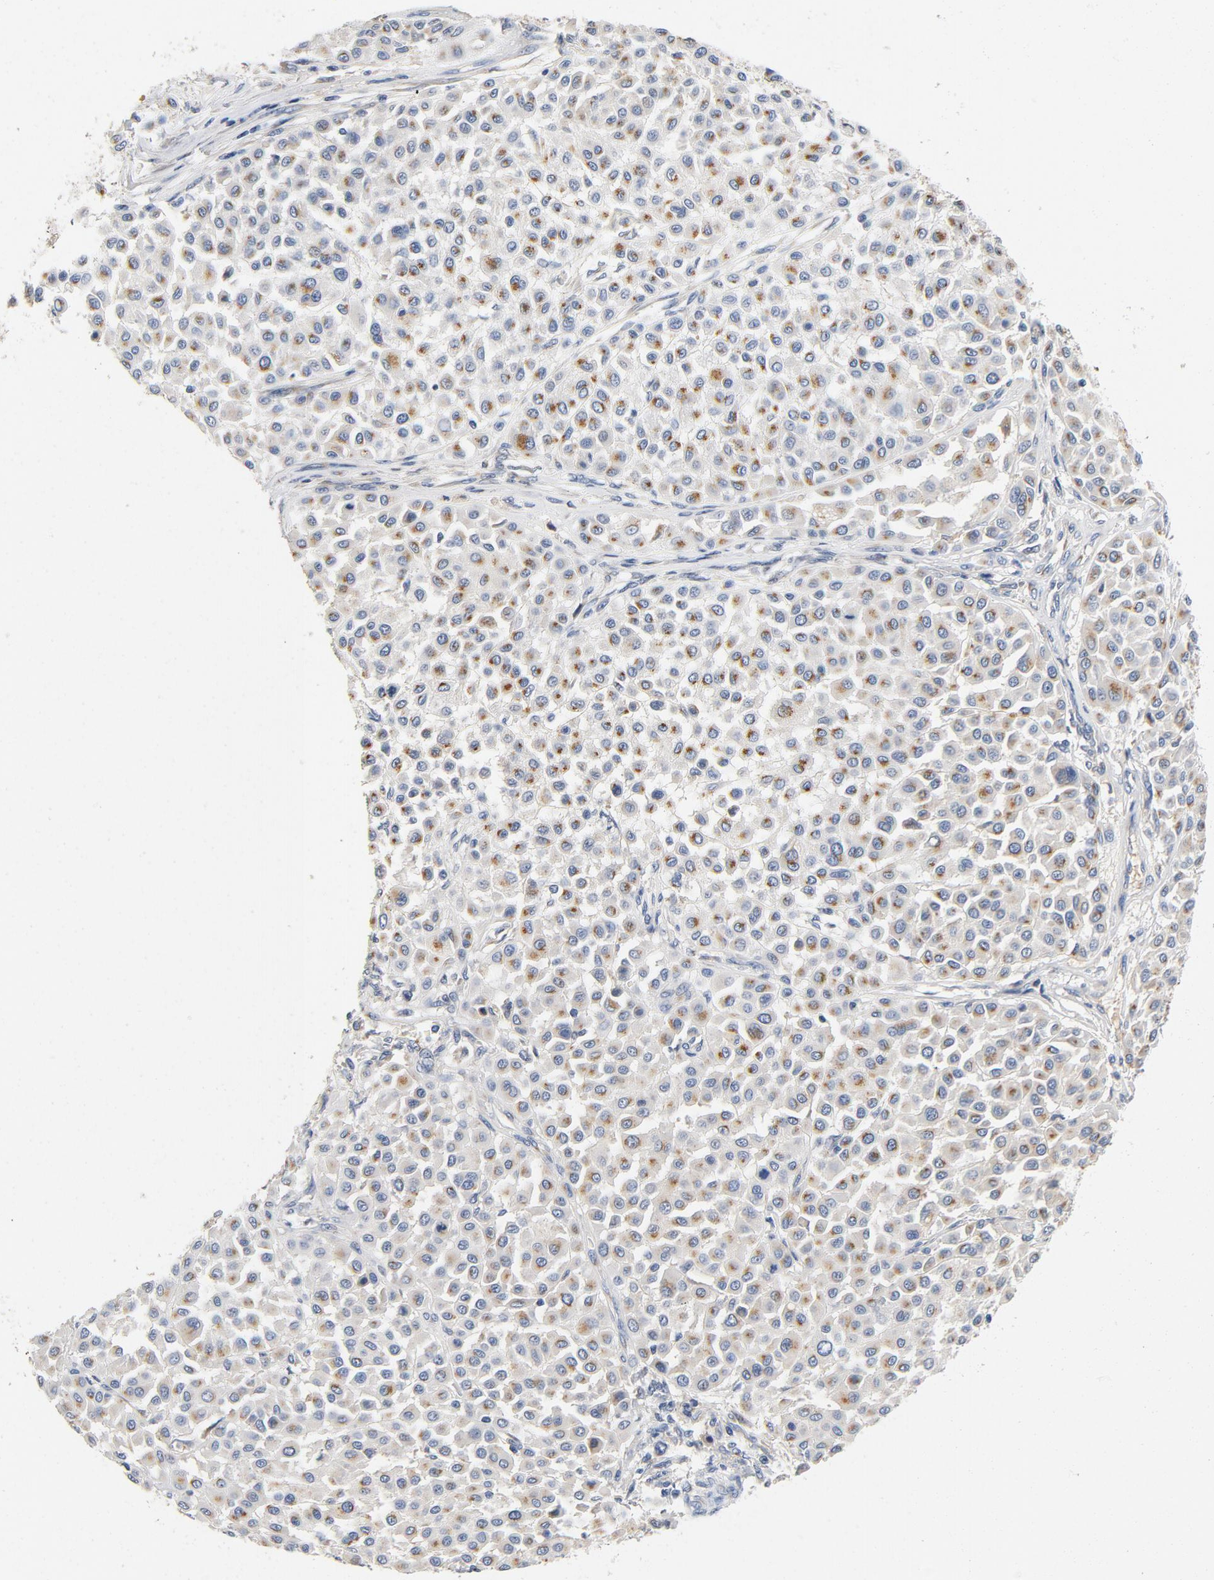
{"staining": {"intensity": "moderate", "quantity": ">75%", "location": "cytoplasmic/membranous"}, "tissue": "melanoma", "cell_type": "Tumor cells", "image_type": "cancer", "snomed": [{"axis": "morphology", "description": "Malignant melanoma, Metastatic site"}, {"axis": "topography", "description": "Soft tissue"}], "caption": "Brown immunohistochemical staining in human melanoma displays moderate cytoplasmic/membranous expression in about >75% of tumor cells.", "gene": "LMAN2", "patient": {"sex": "male", "age": 41}}